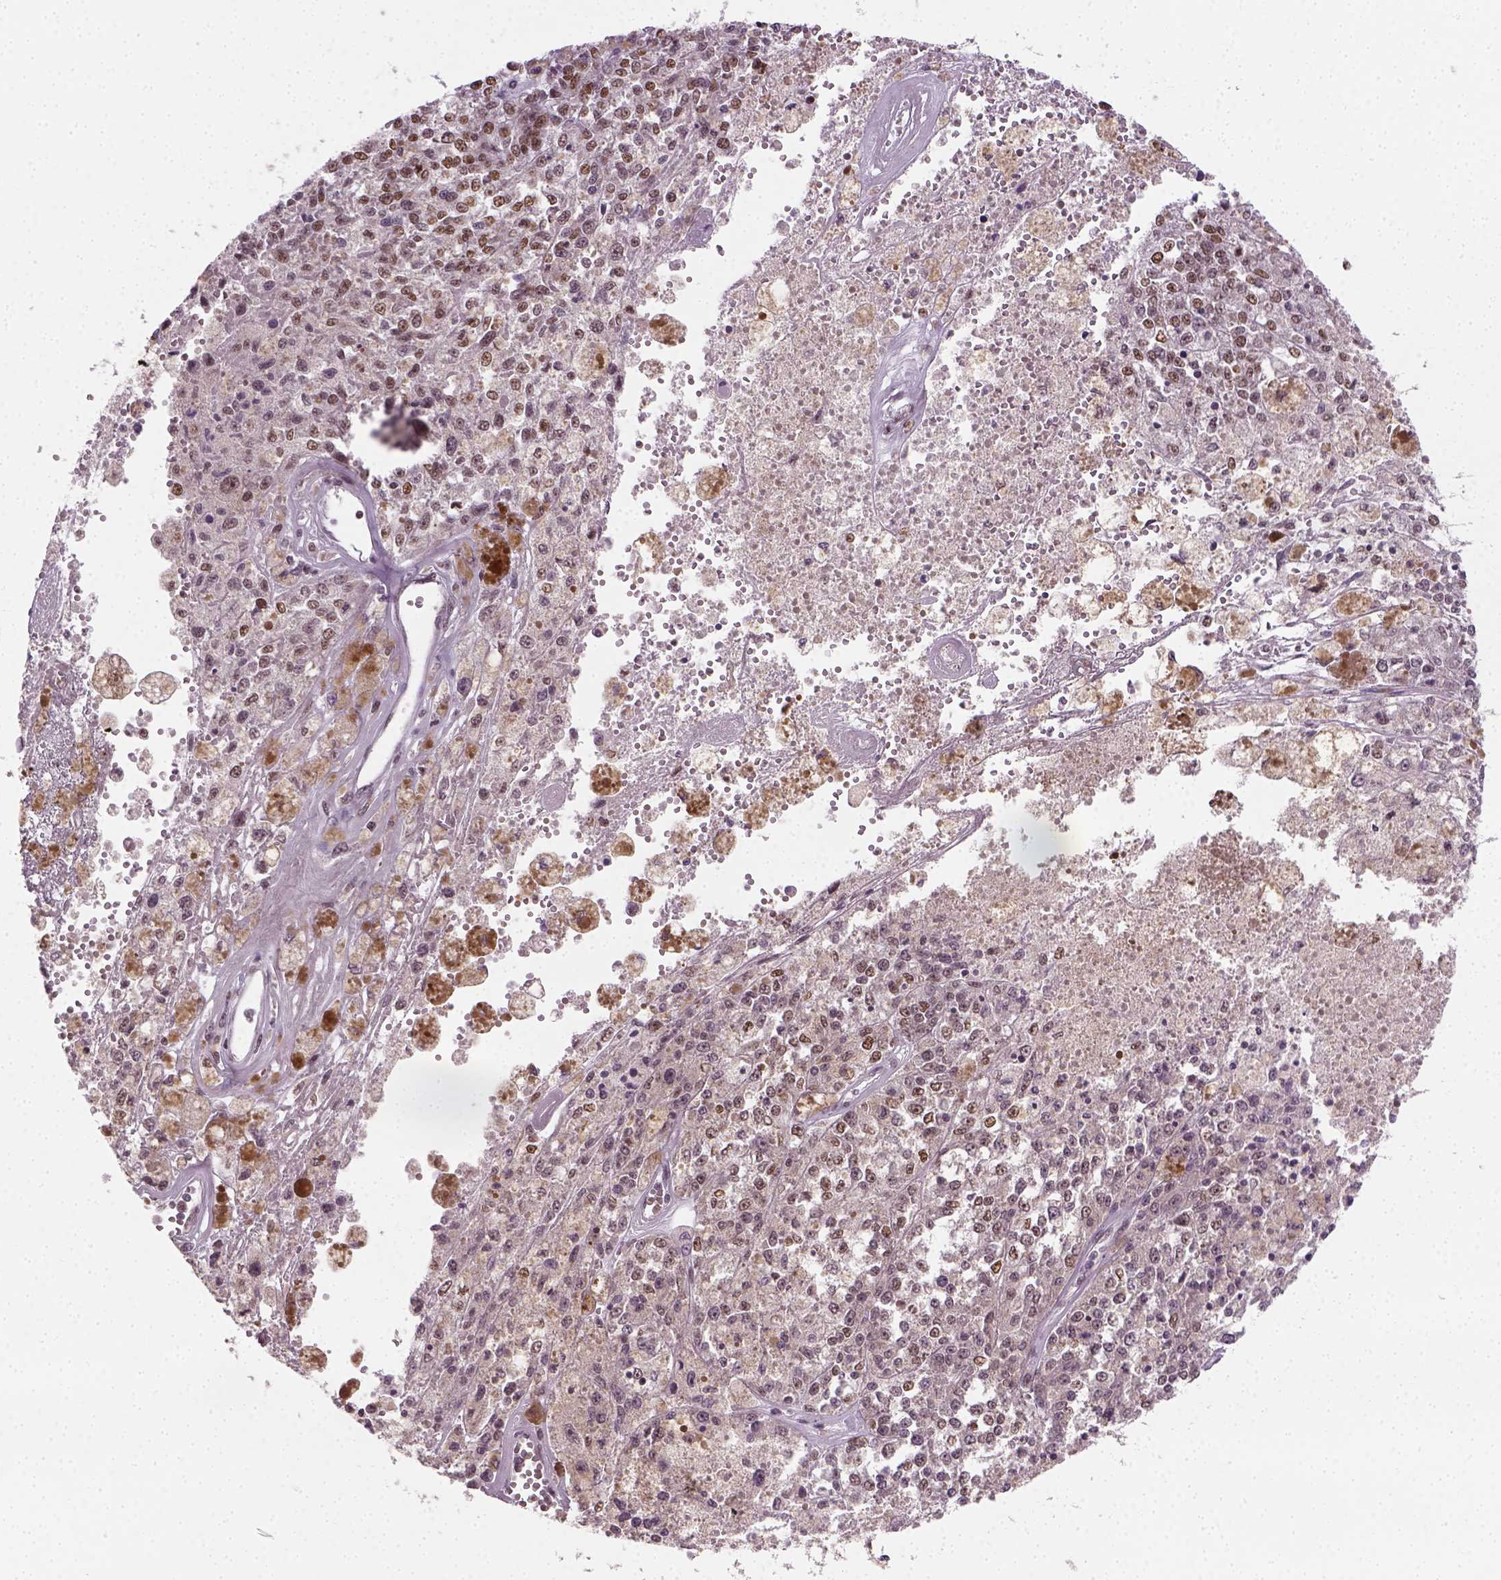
{"staining": {"intensity": "moderate", "quantity": "<25%", "location": "nuclear"}, "tissue": "melanoma", "cell_type": "Tumor cells", "image_type": "cancer", "snomed": [{"axis": "morphology", "description": "Malignant melanoma, Metastatic site"}, {"axis": "topography", "description": "Lymph node"}], "caption": "This histopathology image displays melanoma stained with immunohistochemistry (IHC) to label a protein in brown. The nuclear of tumor cells show moderate positivity for the protein. Nuclei are counter-stained blue.", "gene": "FANCE", "patient": {"sex": "female", "age": 64}}